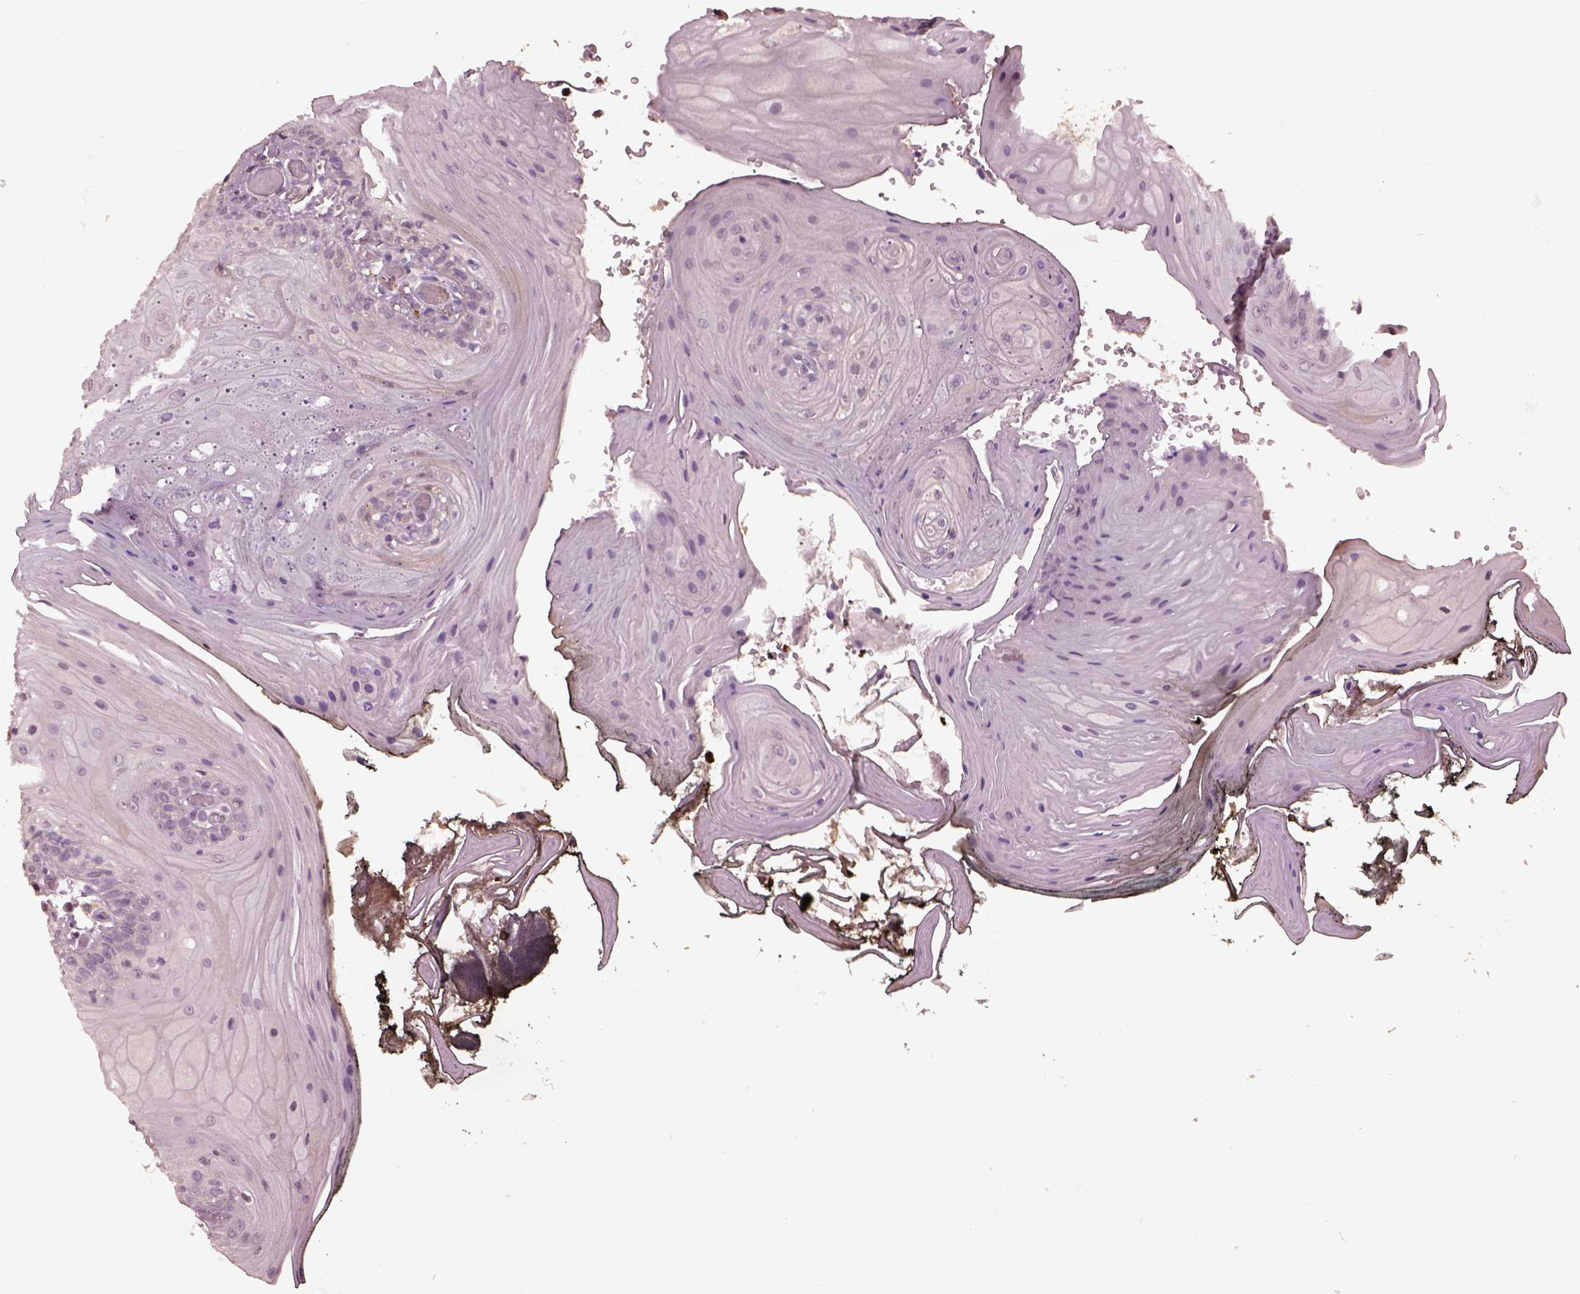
{"staining": {"intensity": "negative", "quantity": "none", "location": "none"}, "tissue": "oral mucosa", "cell_type": "Squamous epithelial cells", "image_type": "normal", "snomed": [{"axis": "morphology", "description": "Normal tissue, NOS"}, {"axis": "topography", "description": "Oral tissue"}], "caption": "Immunohistochemical staining of normal human oral mucosa demonstrates no significant positivity in squamous epithelial cells.", "gene": "RUFY3", "patient": {"sex": "male", "age": 9}}